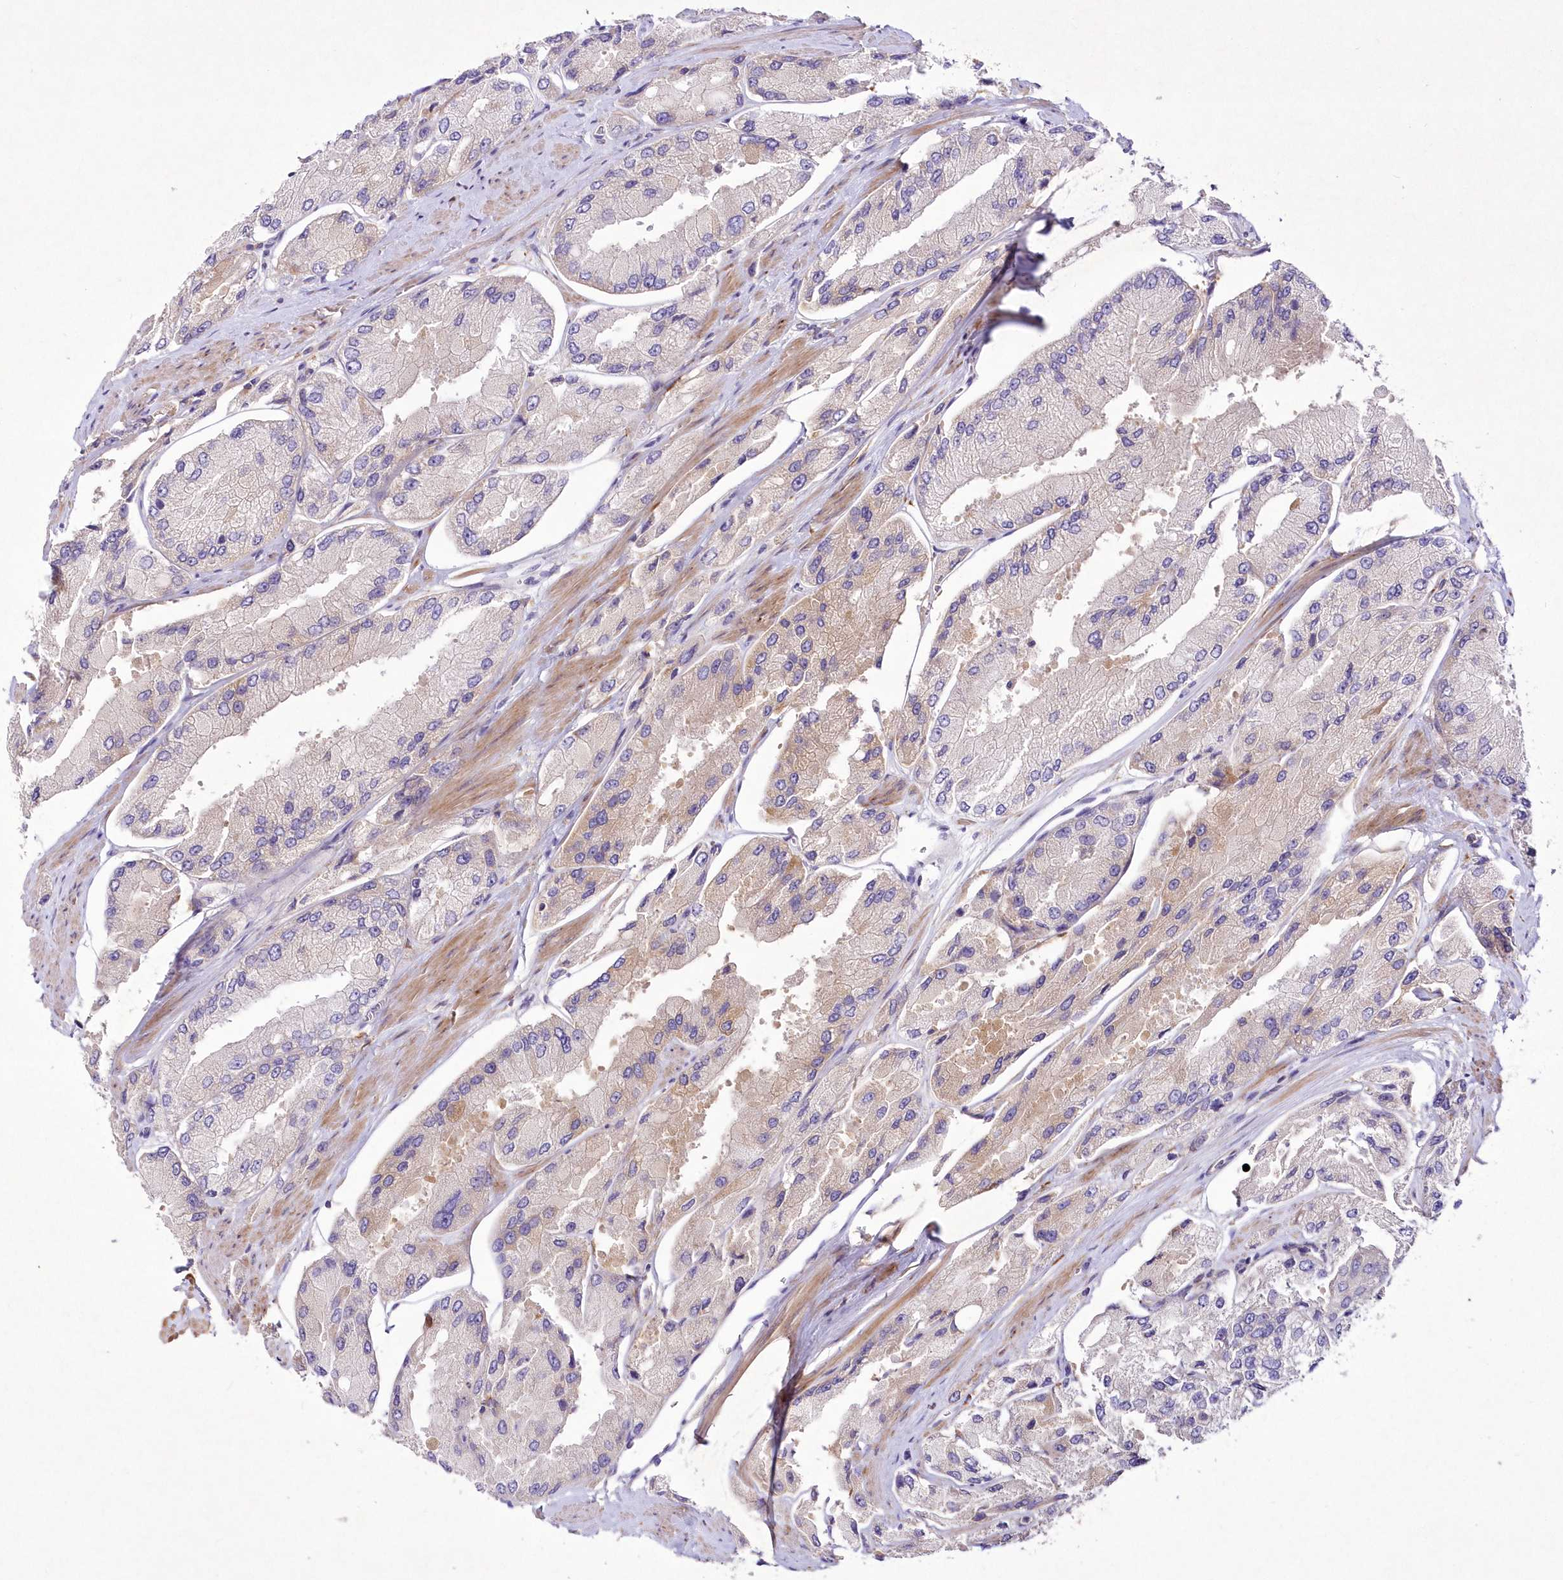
{"staining": {"intensity": "negative", "quantity": "none", "location": "none"}, "tissue": "prostate cancer", "cell_type": "Tumor cells", "image_type": "cancer", "snomed": [{"axis": "morphology", "description": "Adenocarcinoma, High grade"}, {"axis": "topography", "description": "Prostate"}], "caption": "IHC of human prostate cancer (high-grade adenocarcinoma) demonstrates no staining in tumor cells.", "gene": "ARFGEF3", "patient": {"sex": "male", "age": 58}}